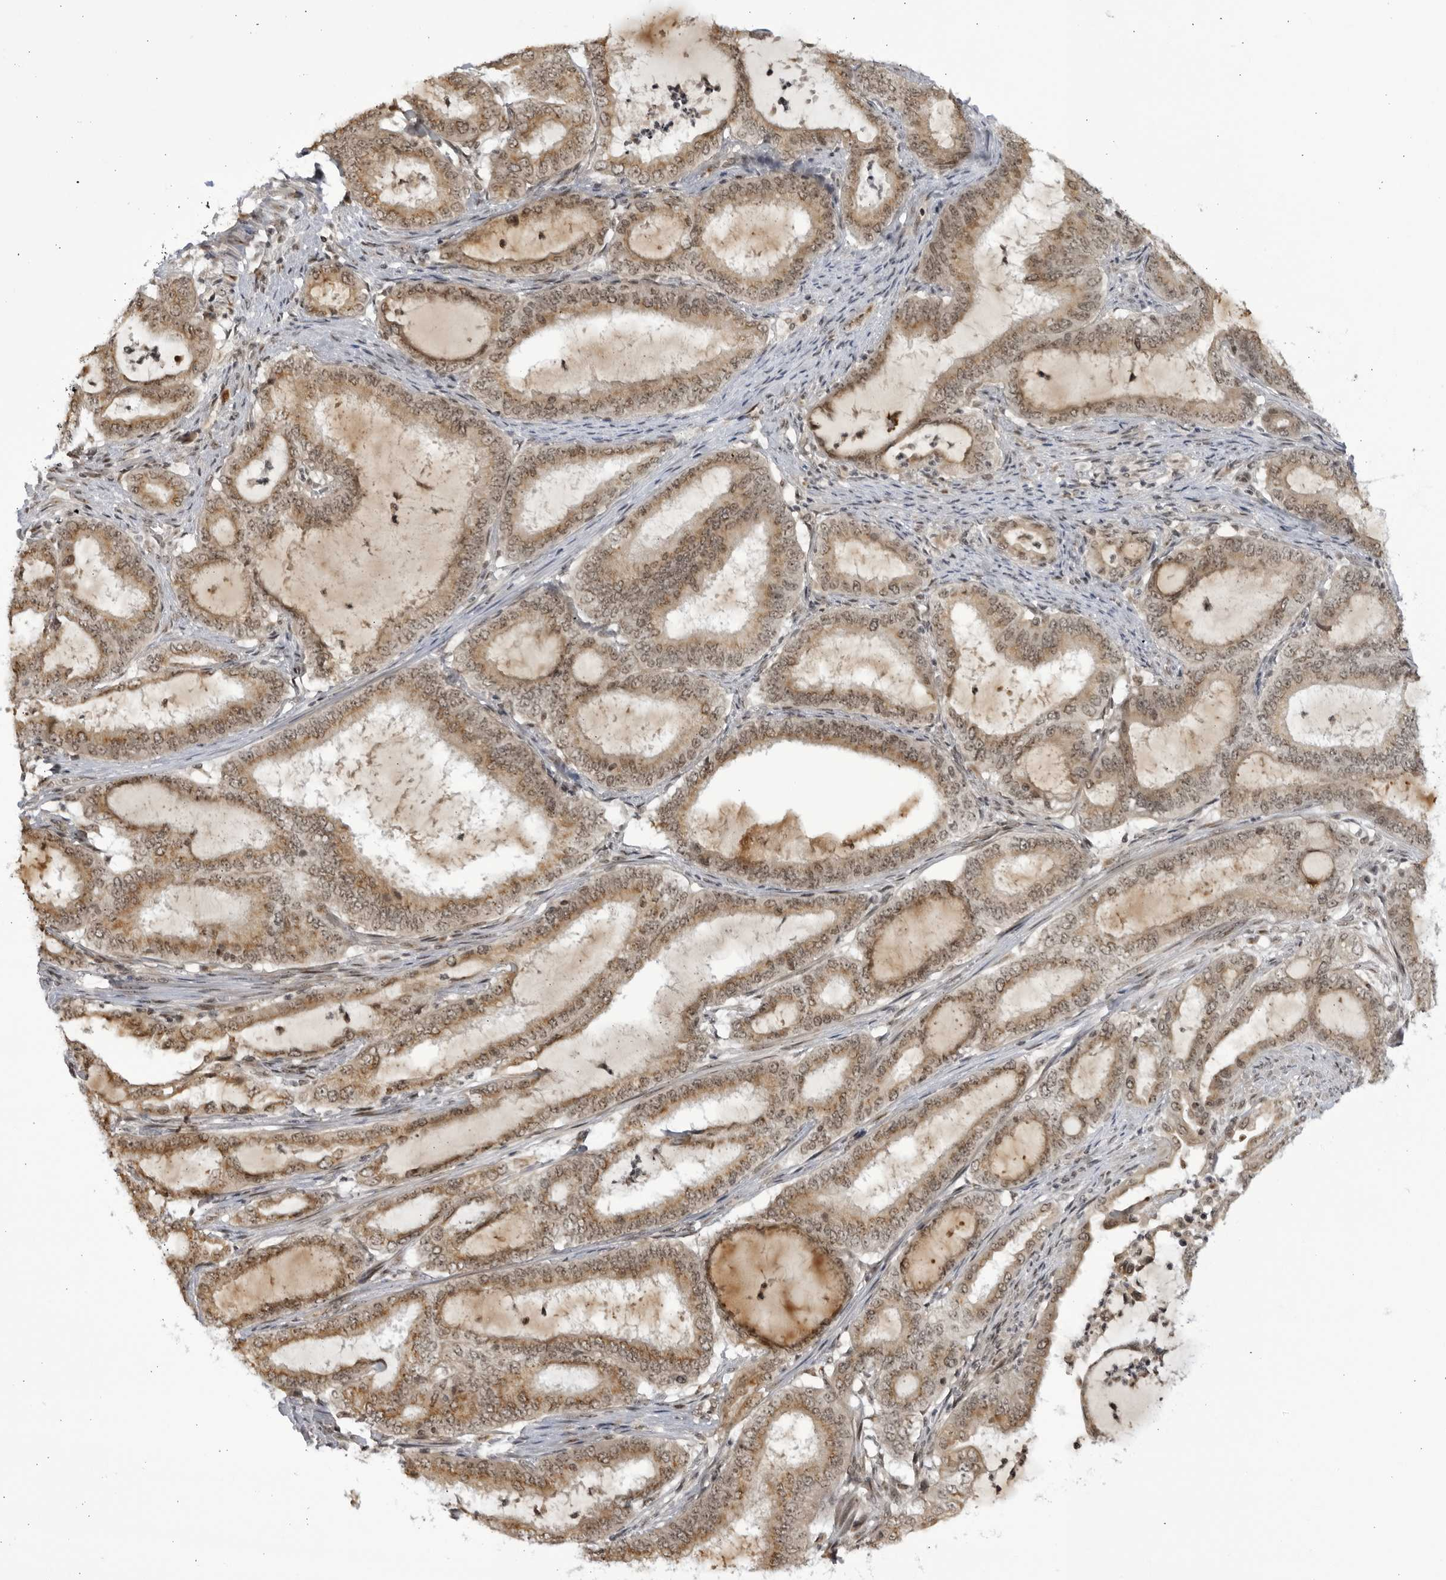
{"staining": {"intensity": "weak", "quantity": ">75%", "location": "cytoplasmic/membranous,nuclear"}, "tissue": "endometrial cancer", "cell_type": "Tumor cells", "image_type": "cancer", "snomed": [{"axis": "morphology", "description": "Adenocarcinoma, NOS"}, {"axis": "topography", "description": "Endometrium"}], "caption": "This is a photomicrograph of immunohistochemistry staining of endometrial adenocarcinoma, which shows weak staining in the cytoplasmic/membranous and nuclear of tumor cells.", "gene": "RASGEF1C", "patient": {"sex": "female", "age": 51}}